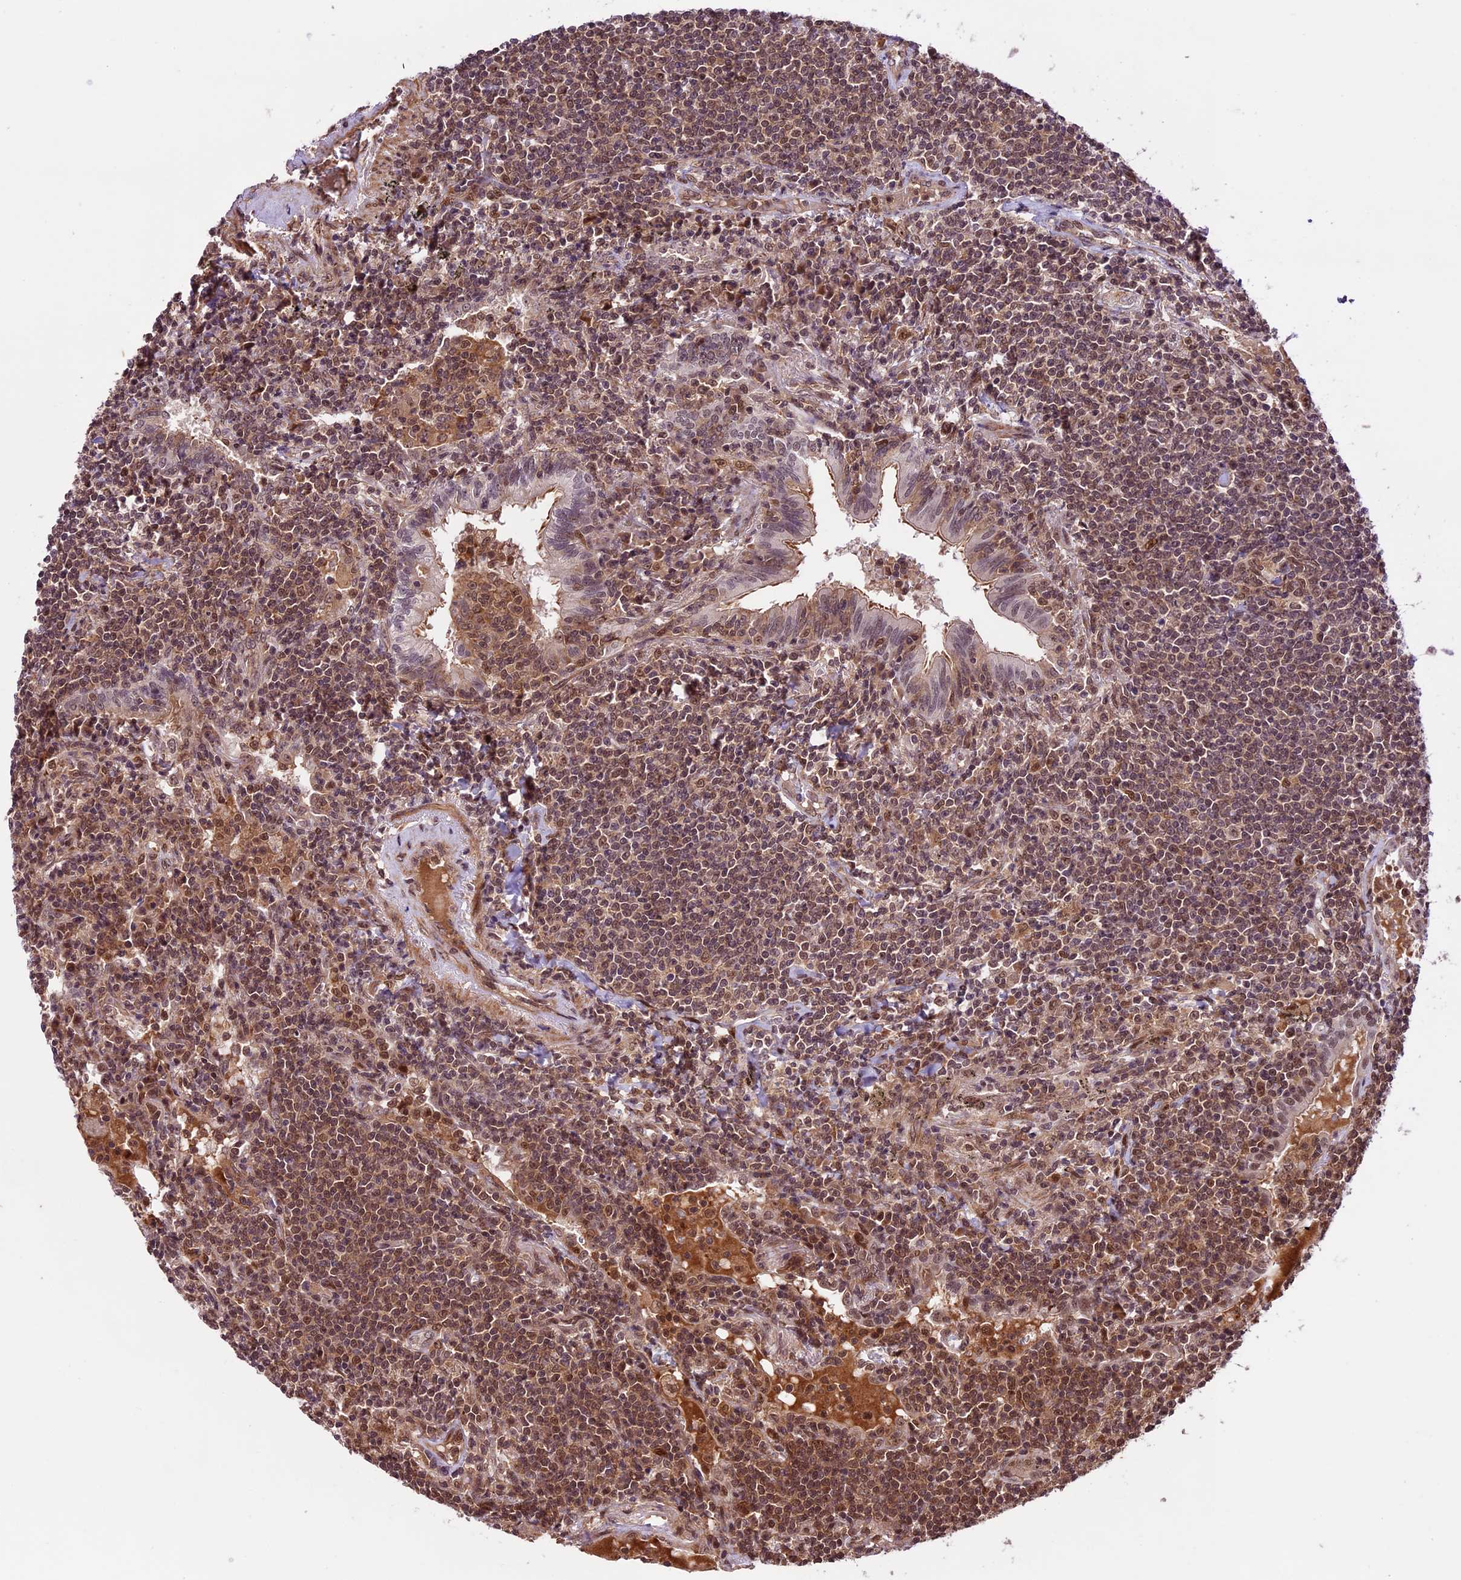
{"staining": {"intensity": "moderate", "quantity": ">75%", "location": "cytoplasmic/membranous,nuclear"}, "tissue": "lymphoma", "cell_type": "Tumor cells", "image_type": "cancer", "snomed": [{"axis": "morphology", "description": "Malignant lymphoma, non-Hodgkin's type, Low grade"}, {"axis": "topography", "description": "Lung"}], "caption": "IHC (DAB (3,3'-diaminobenzidine)) staining of lymphoma shows moderate cytoplasmic/membranous and nuclear protein positivity in approximately >75% of tumor cells.", "gene": "DHX38", "patient": {"sex": "female", "age": 71}}